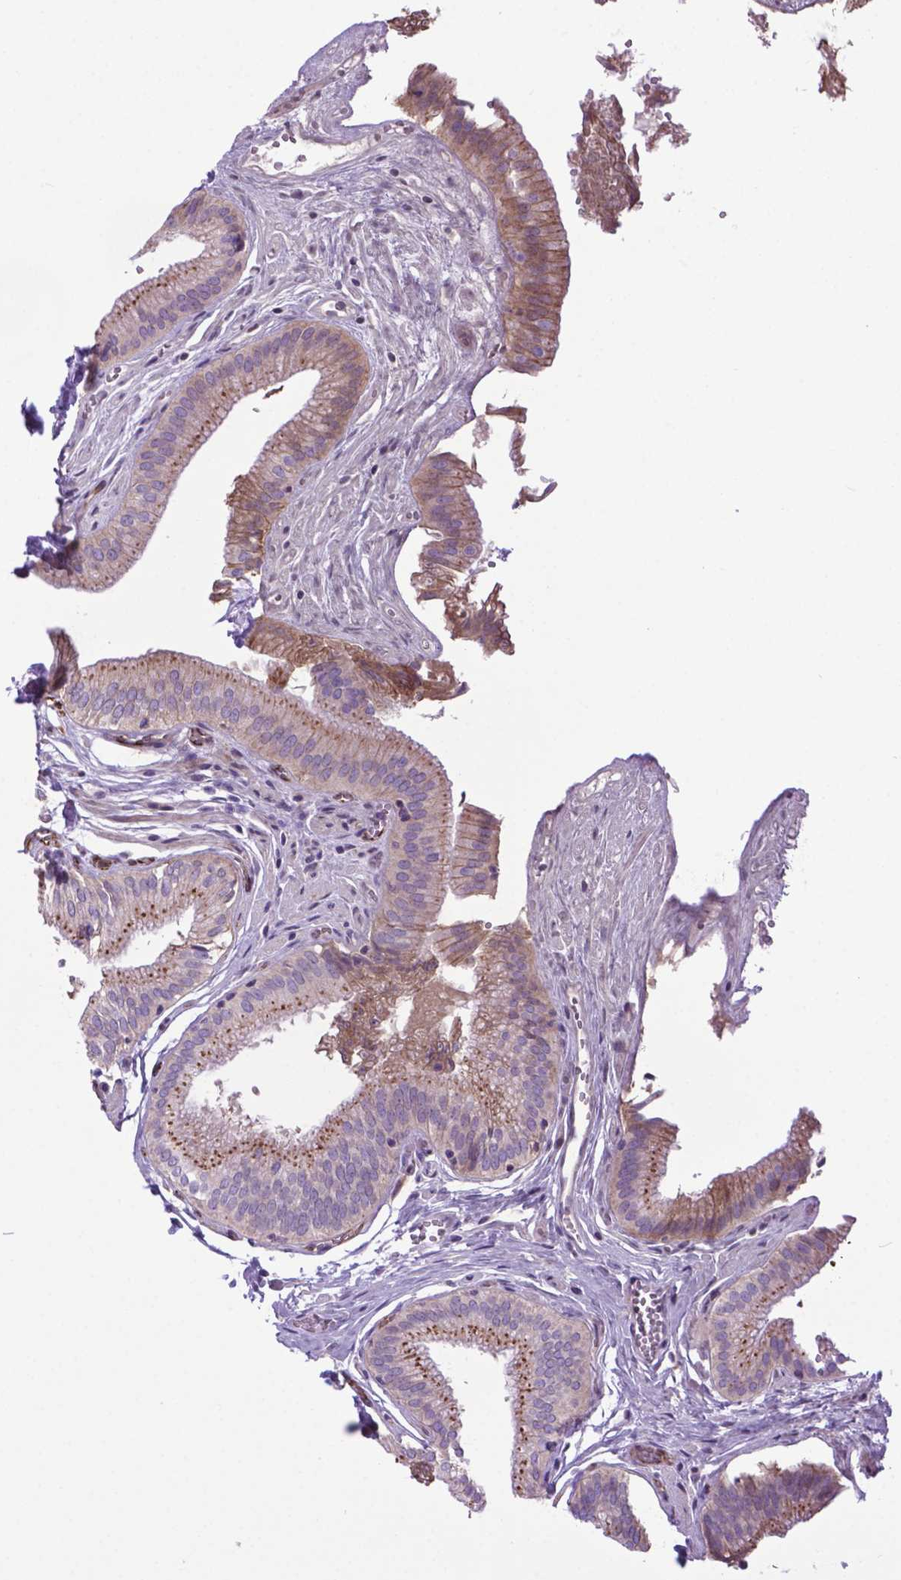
{"staining": {"intensity": "moderate", "quantity": ">75%", "location": "cytoplasmic/membranous"}, "tissue": "gallbladder", "cell_type": "Glandular cells", "image_type": "normal", "snomed": [{"axis": "morphology", "description": "Normal tissue, NOS"}, {"axis": "topography", "description": "Gallbladder"}, {"axis": "topography", "description": "Peripheral nerve tissue"}], "caption": "Immunohistochemistry (IHC) staining of unremarkable gallbladder, which demonstrates medium levels of moderate cytoplasmic/membranous staining in approximately >75% of glandular cells indicating moderate cytoplasmic/membranous protein staining. The staining was performed using DAB (3,3'-diaminobenzidine) (brown) for protein detection and nuclei were counterstained in hematoxylin (blue).", "gene": "LZTR1", "patient": {"sex": "male", "age": 17}}